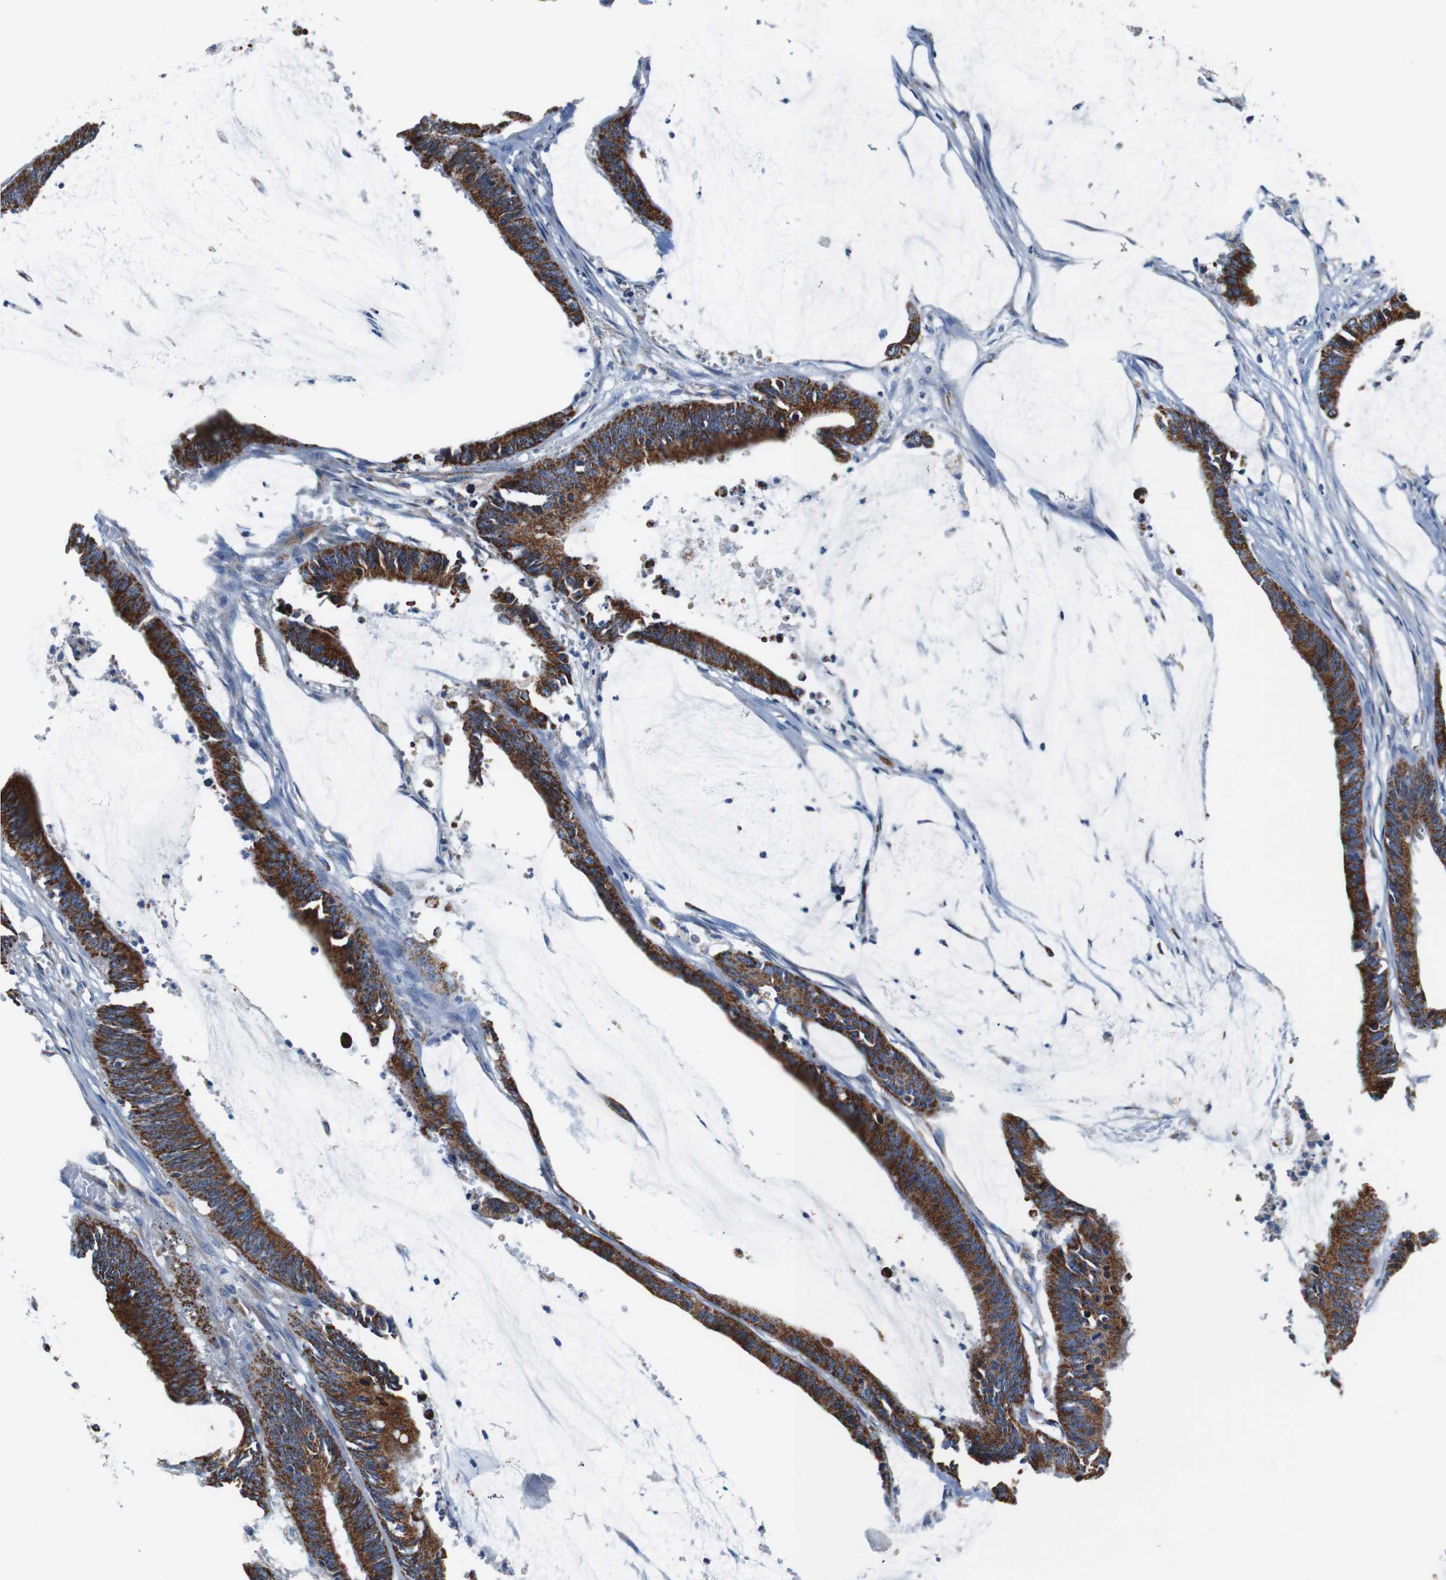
{"staining": {"intensity": "strong", "quantity": ">75%", "location": "cytoplasmic/membranous"}, "tissue": "colorectal cancer", "cell_type": "Tumor cells", "image_type": "cancer", "snomed": [{"axis": "morphology", "description": "Adenocarcinoma, NOS"}, {"axis": "topography", "description": "Rectum"}], "caption": "Brown immunohistochemical staining in adenocarcinoma (colorectal) reveals strong cytoplasmic/membranous positivity in about >75% of tumor cells.", "gene": "LRP4", "patient": {"sex": "female", "age": 66}}